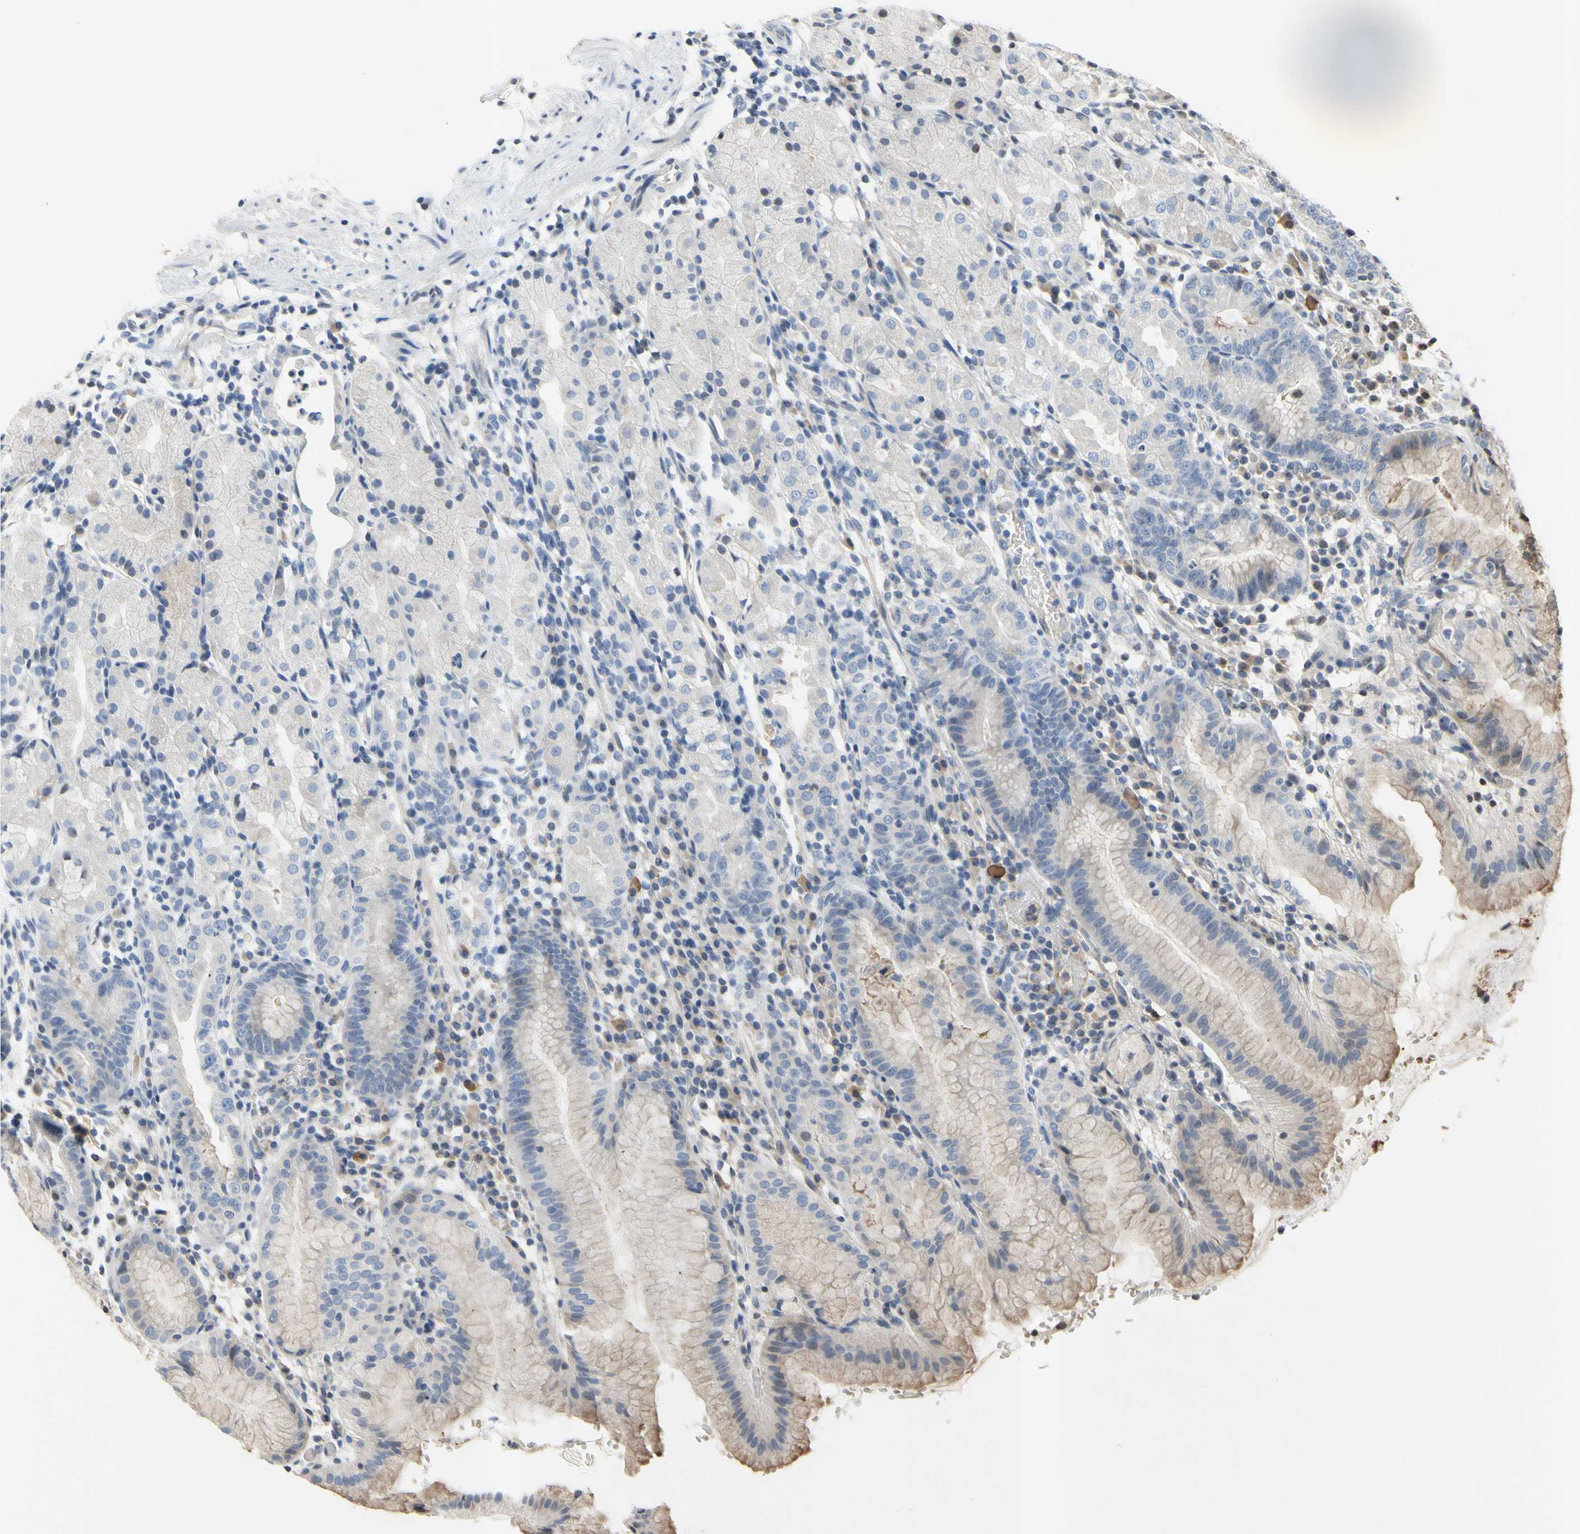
{"staining": {"intensity": "weak", "quantity": "<25%", "location": "cytoplasmic/membranous"}, "tissue": "stomach", "cell_type": "Glandular cells", "image_type": "normal", "snomed": [{"axis": "morphology", "description": "Normal tissue, NOS"}, {"axis": "topography", "description": "Stomach"}, {"axis": "topography", "description": "Stomach, lower"}], "caption": "IHC micrograph of normal human stomach stained for a protein (brown), which exhibits no expression in glandular cells.", "gene": "ARG1", "patient": {"sex": "female", "age": 75}}